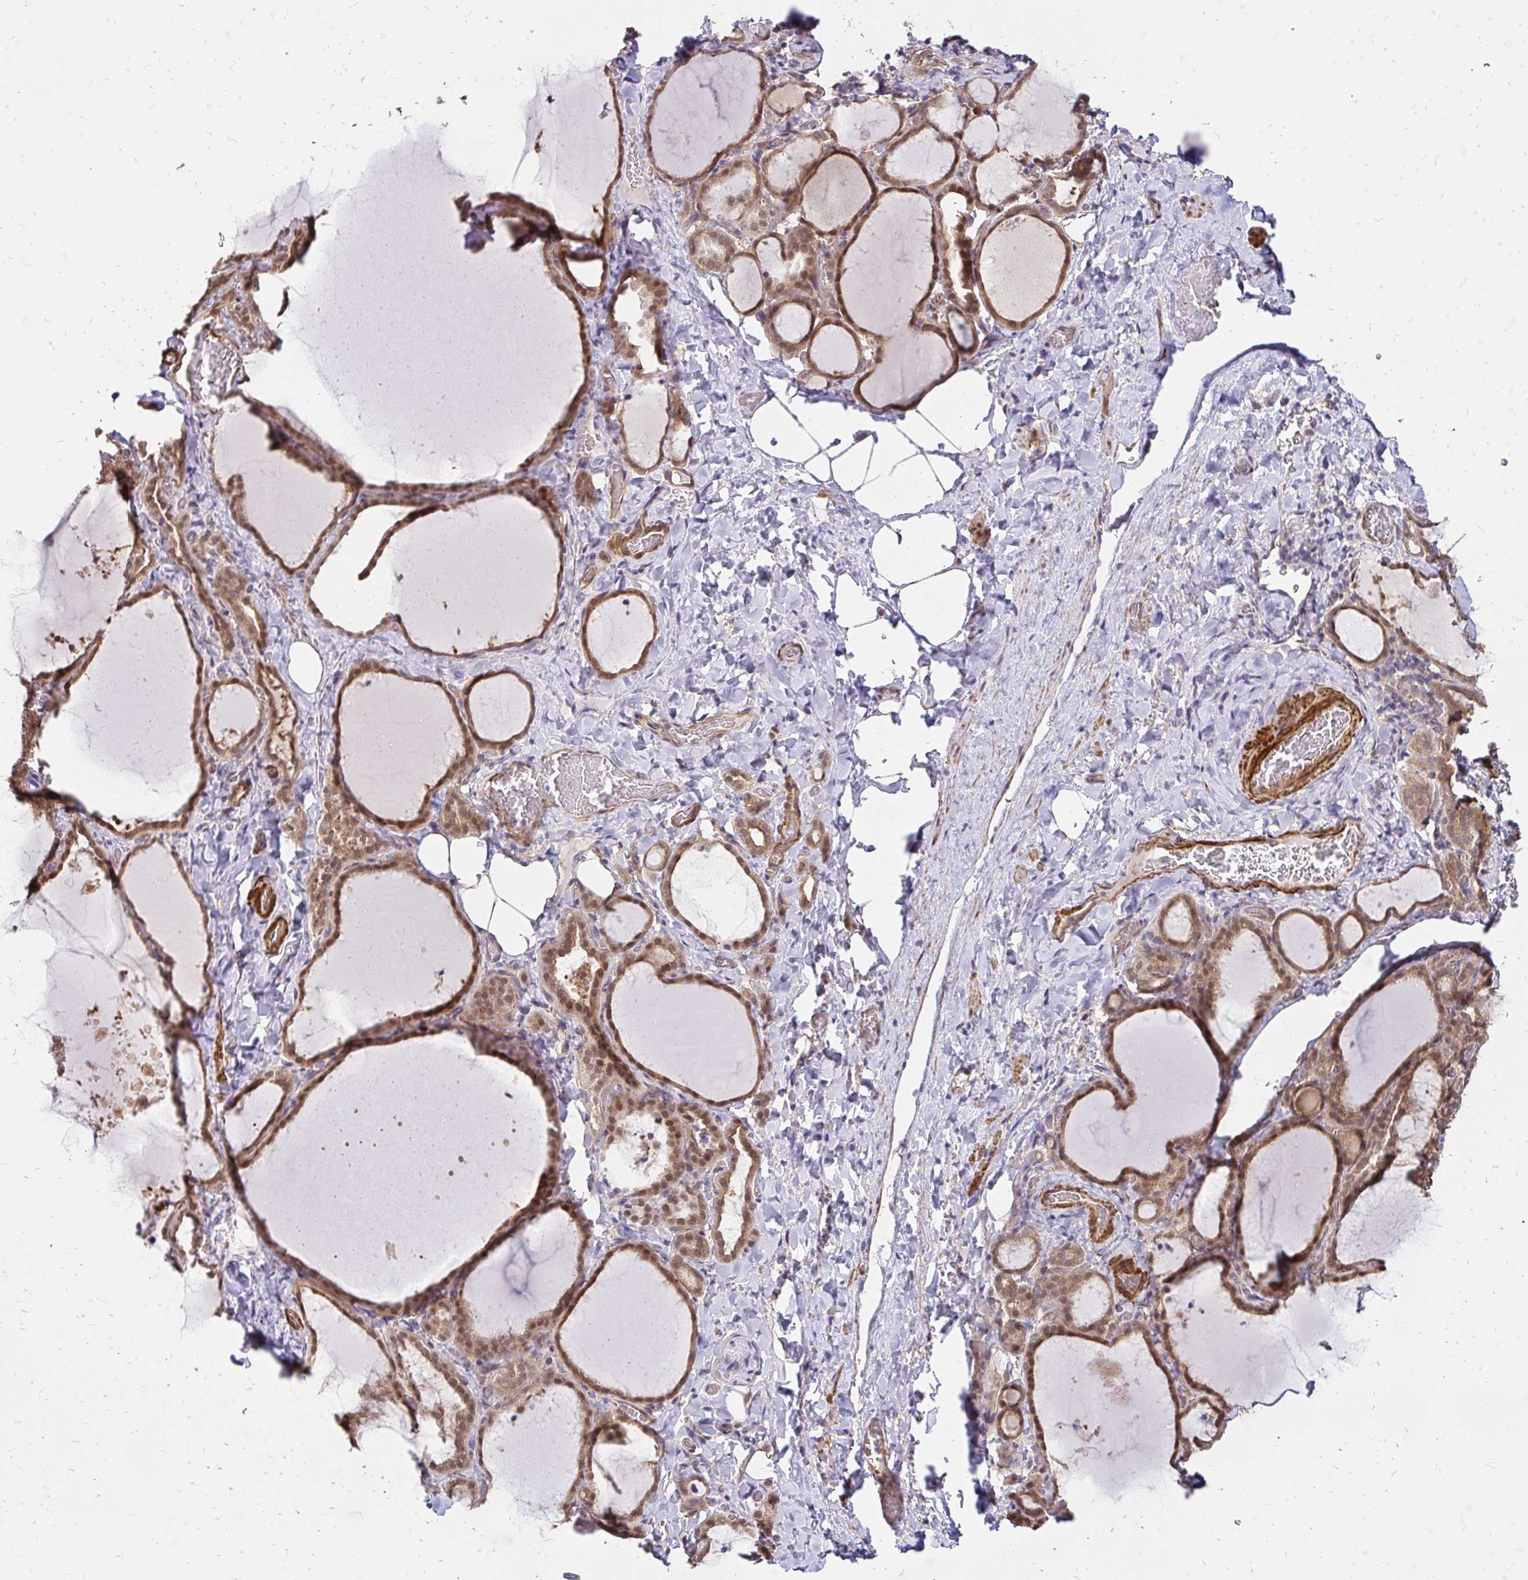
{"staining": {"intensity": "moderate", "quantity": ">75%", "location": "cytoplasmic/membranous,nuclear"}, "tissue": "thyroid gland", "cell_type": "Glandular cells", "image_type": "normal", "snomed": [{"axis": "morphology", "description": "Normal tissue, NOS"}, {"axis": "topography", "description": "Thyroid gland"}], "caption": "The histopathology image demonstrates immunohistochemical staining of normal thyroid gland. There is moderate cytoplasmic/membranous,nuclear expression is present in approximately >75% of glandular cells. The staining was performed using DAB (3,3'-diaminobenzidine) to visualize the protein expression in brown, while the nuclei were stained in blue with hematoxylin (Magnification: 20x).", "gene": "YAP1", "patient": {"sex": "female", "age": 22}}